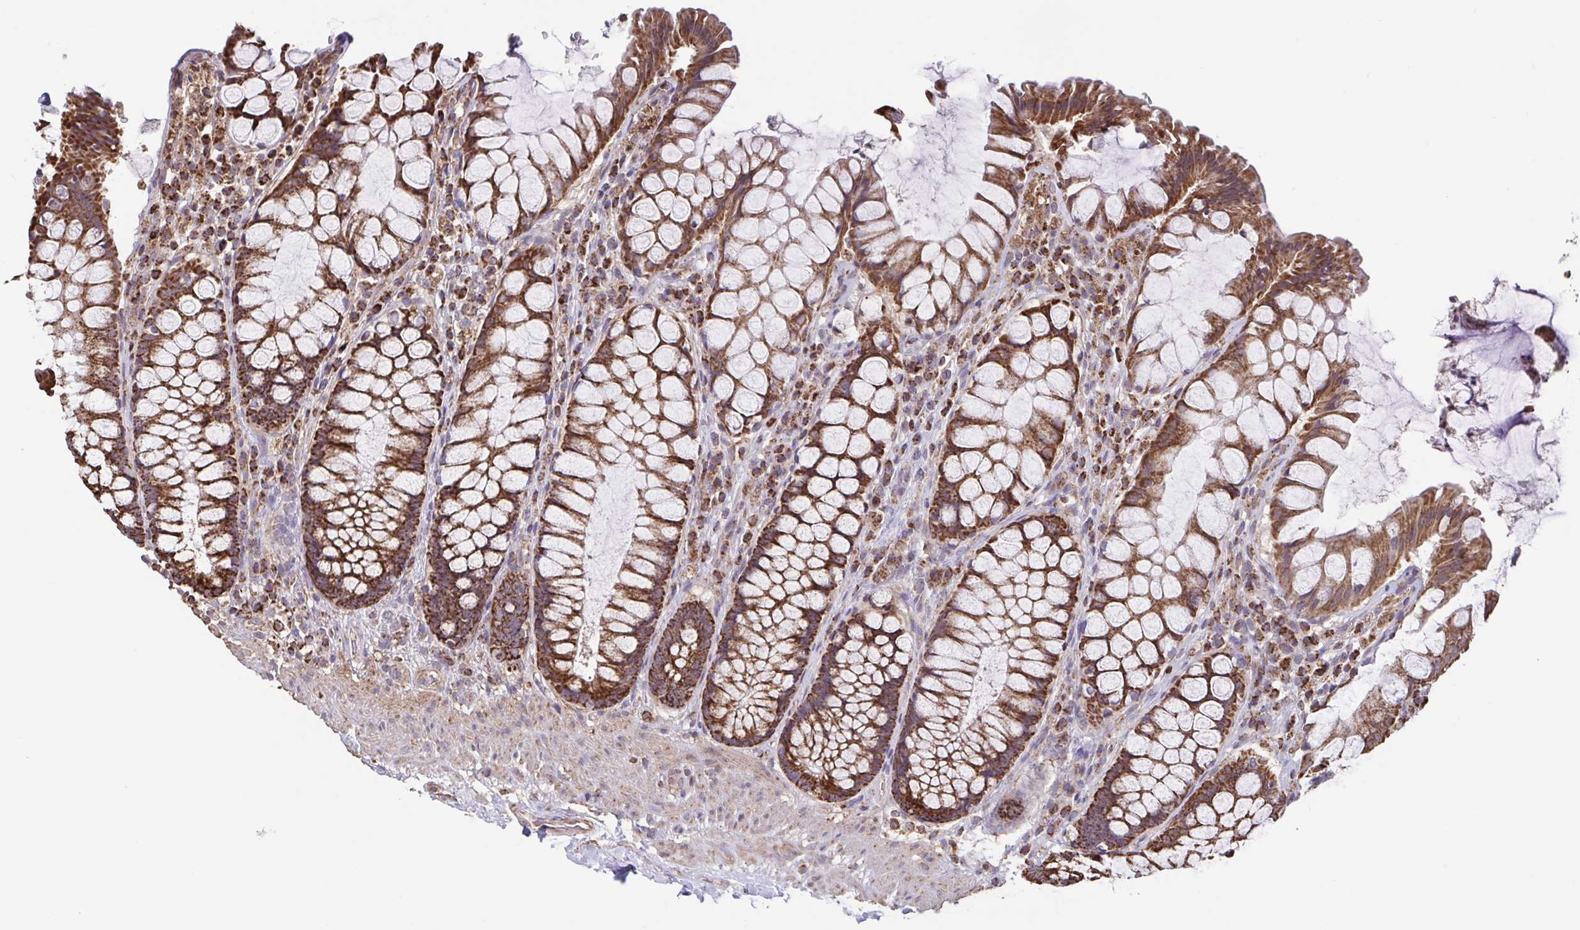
{"staining": {"intensity": "strong", "quantity": ">75%", "location": "cytoplasmic/membranous"}, "tissue": "rectum", "cell_type": "Glandular cells", "image_type": "normal", "snomed": [{"axis": "morphology", "description": "Normal tissue, NOS"}, {"axis": "topography", "description": "Rectum"}], "caption": "Immunohistochemistry (DAB) staining of normal rectum shows strong cytoplasmic/membranous protein positivity in approximately >75% of glandular cells. Immunohistochemistry stains the protein of interest in brown and the nuclei are stained blue.", "gene": "DIP2B", "patient": {"sex": "female", "age": 58}}